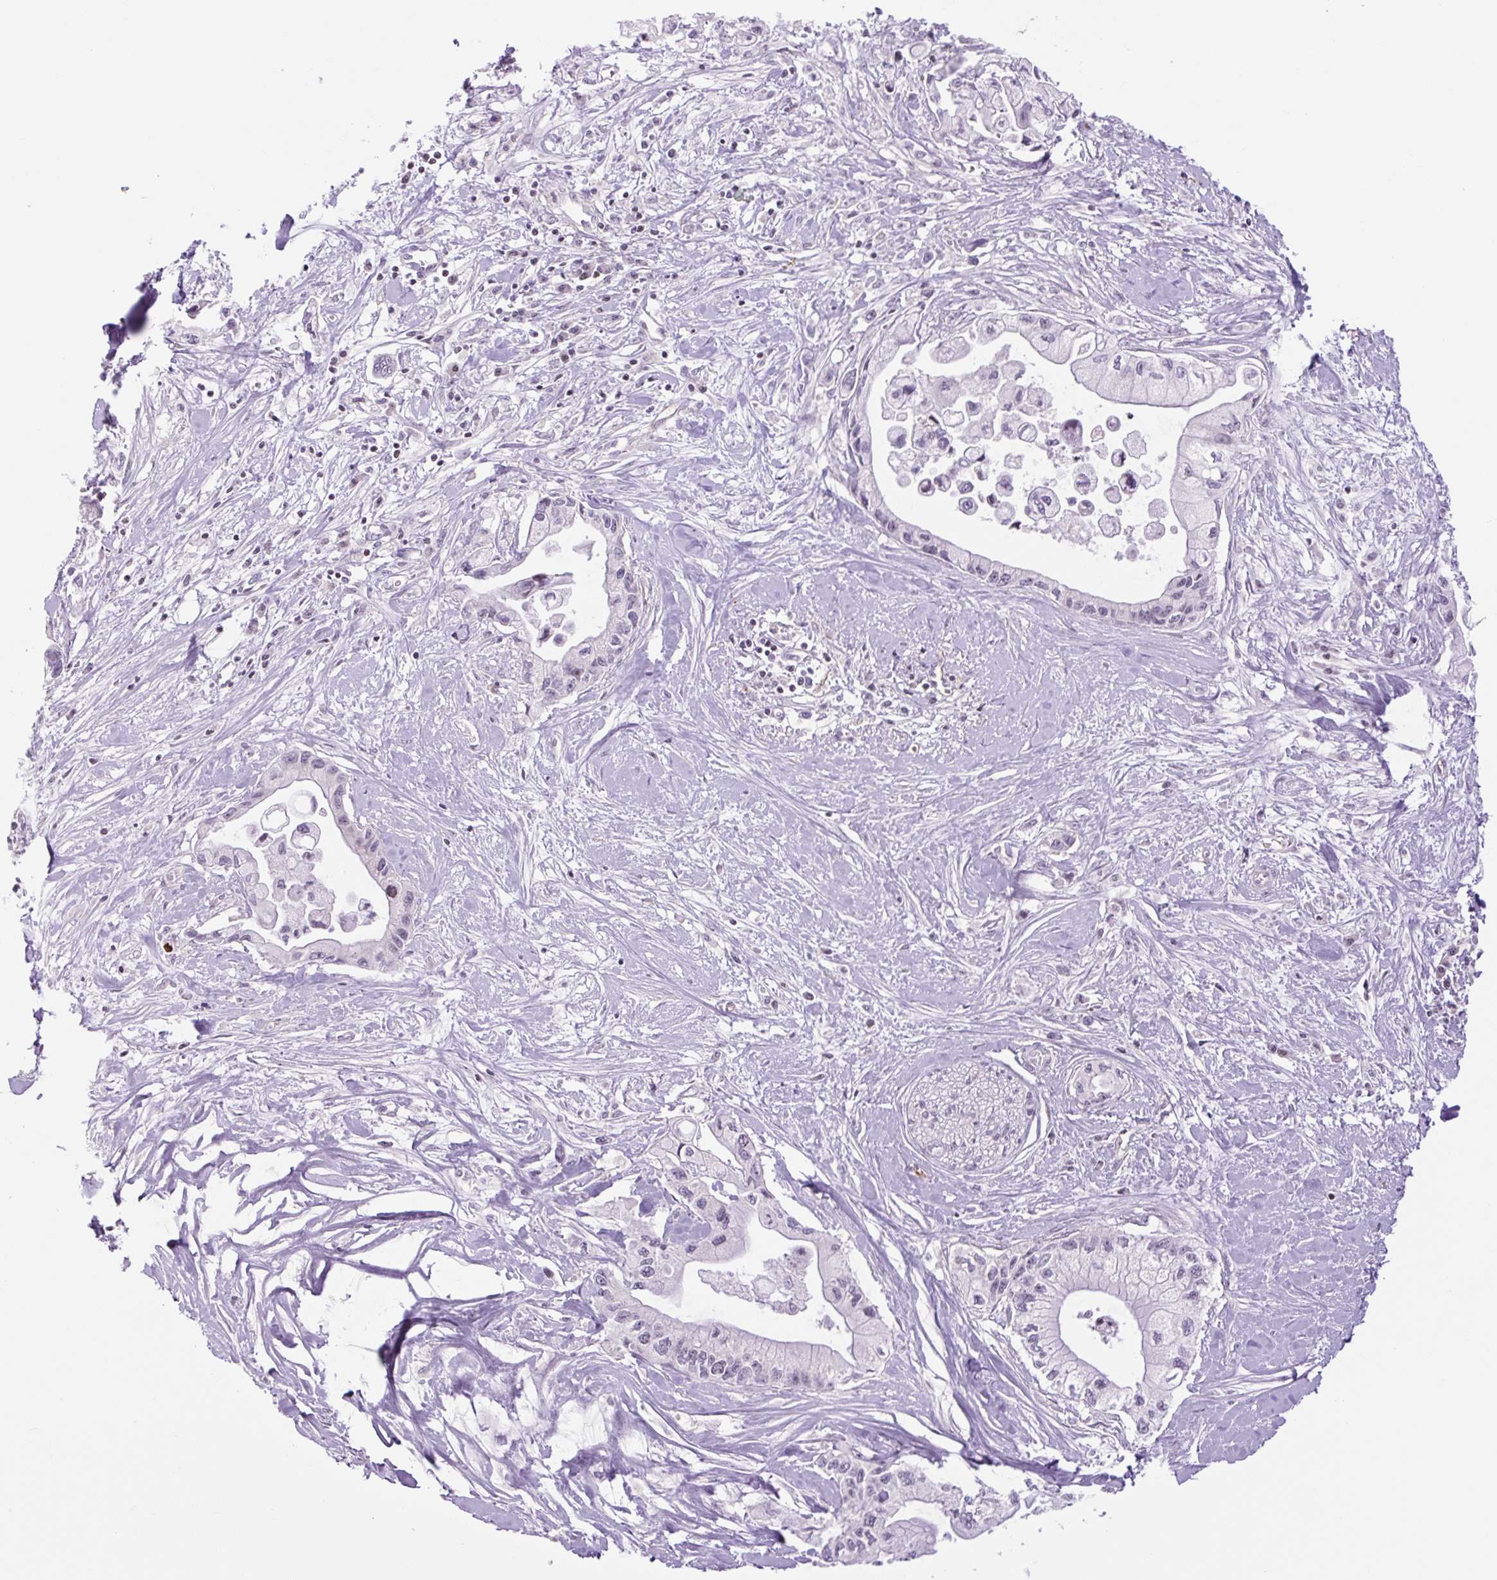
{"staining": {"intensity": "negative", "quantity": "none", "location": "none"}, "tissue": "pancreatic cancer", "cell_type": "Tumor cells", "image_type": "cancer", "snomed": [{"axis": "morphology", "description": "Adenocarcinoma, NOS"}, {"axis": "topography", "description": "Pancreas"}], "caption": "This is an IHC micrograph of human adenocarcinoma (pancreatic). There is no positivity in tumor cells.", "gene": "ZNF417", "patient": {"sex": "male", "age": 61}}